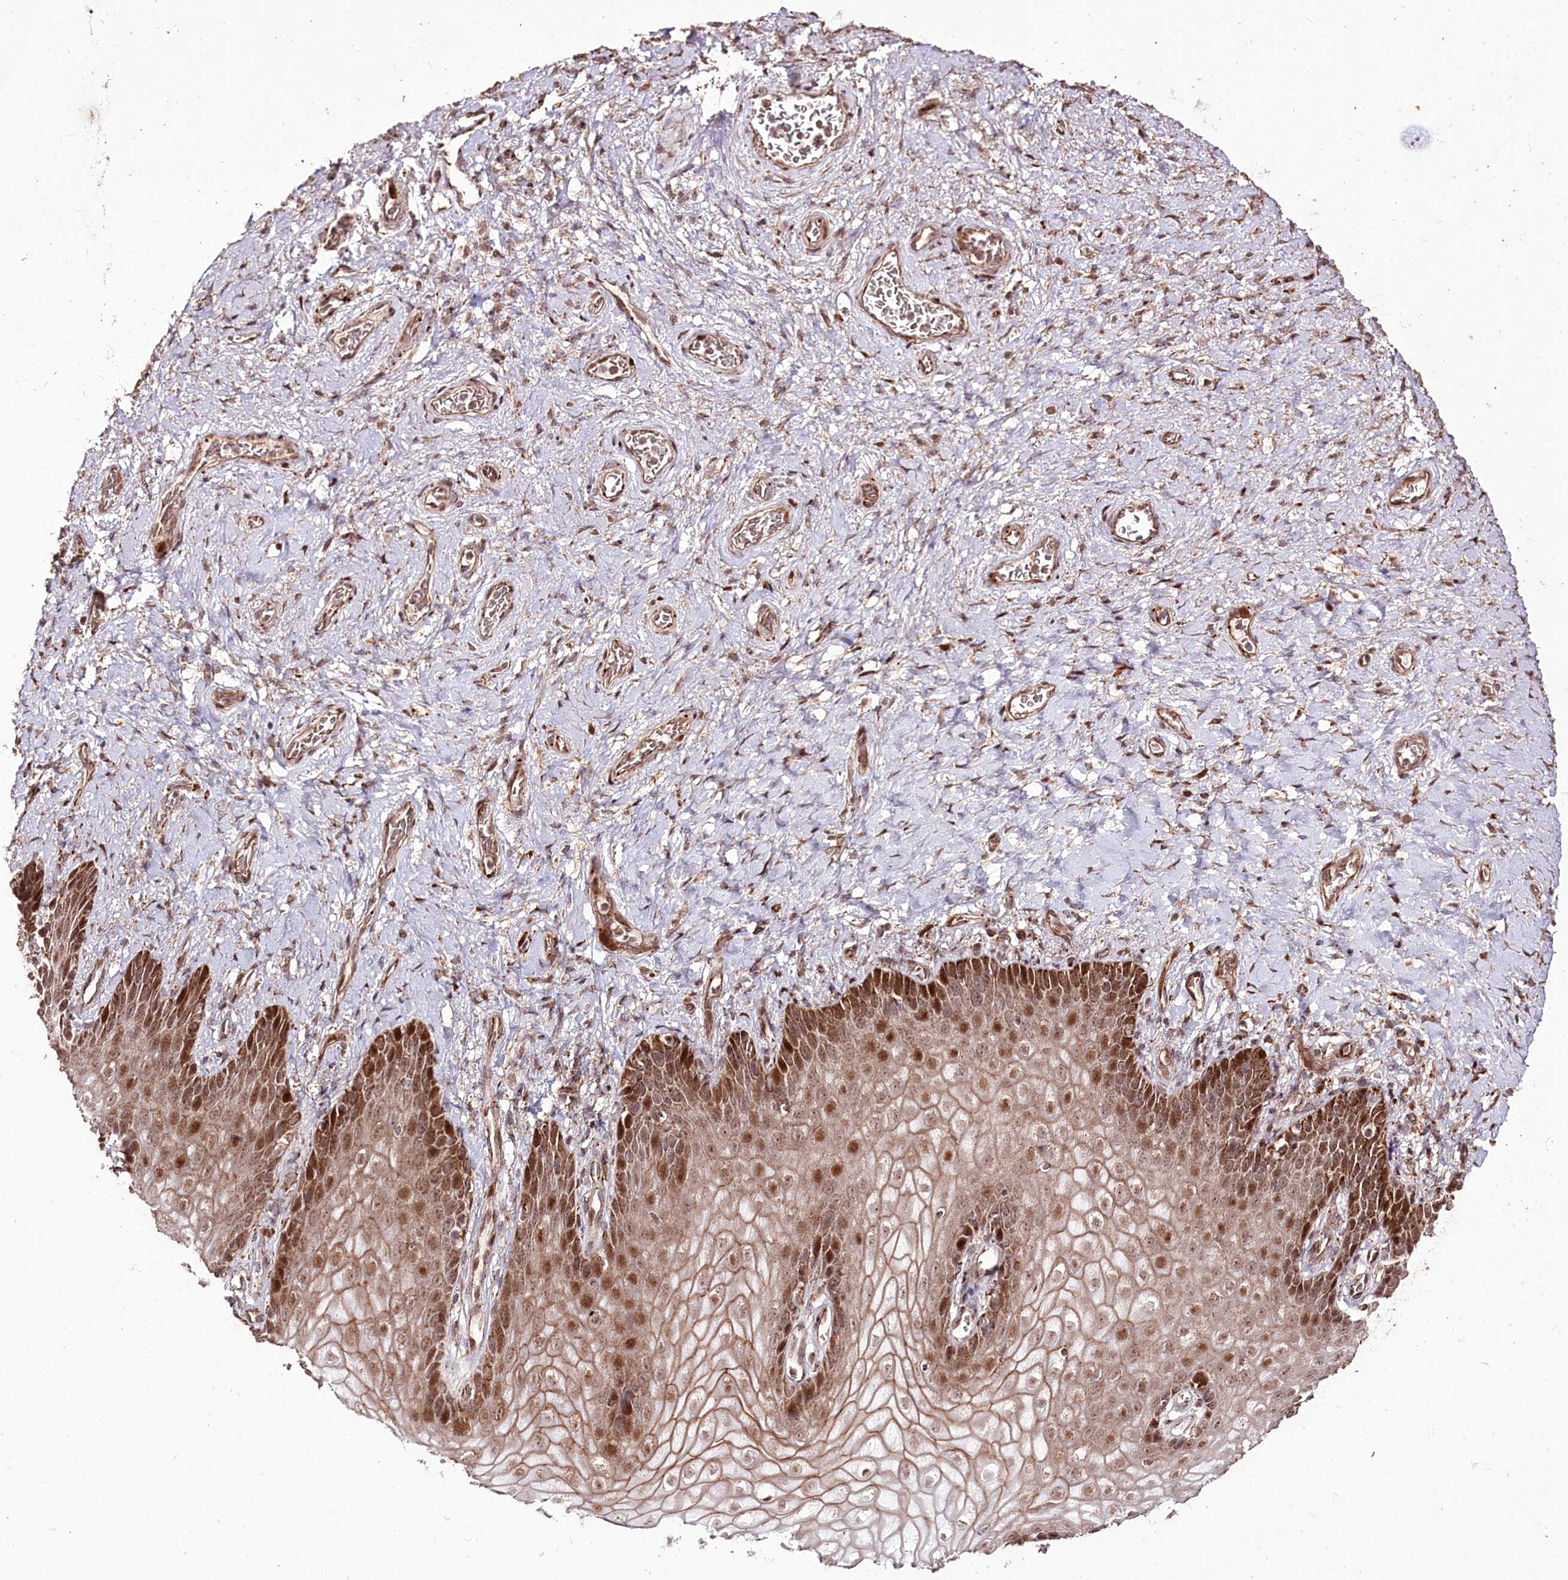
{"staining": {"intensity": "moderate", "quantity": ">75%", "location": "cytoplasmic/membranous,nuclear"}, "tissue": "vagina", "cell_type": "Squamous epithelial cells", "image_type": "normal", "snomed": [{"axis": "morphology", "description": "Normal tissue, NOS"}, {"axis": "topography", "description": "Vagina"}], "caption": "Immunohistochemical staining of unremarkable vagina demonstrates medium levels of moderate cytoplasmic/membranous,nuclear staining in about >75% of squamous epithelial cells. Ihc stains the protein in brown and the nuclei are stained blue.", "gene": "CARD19", "patient": {"sex": "female", "age": 60}}